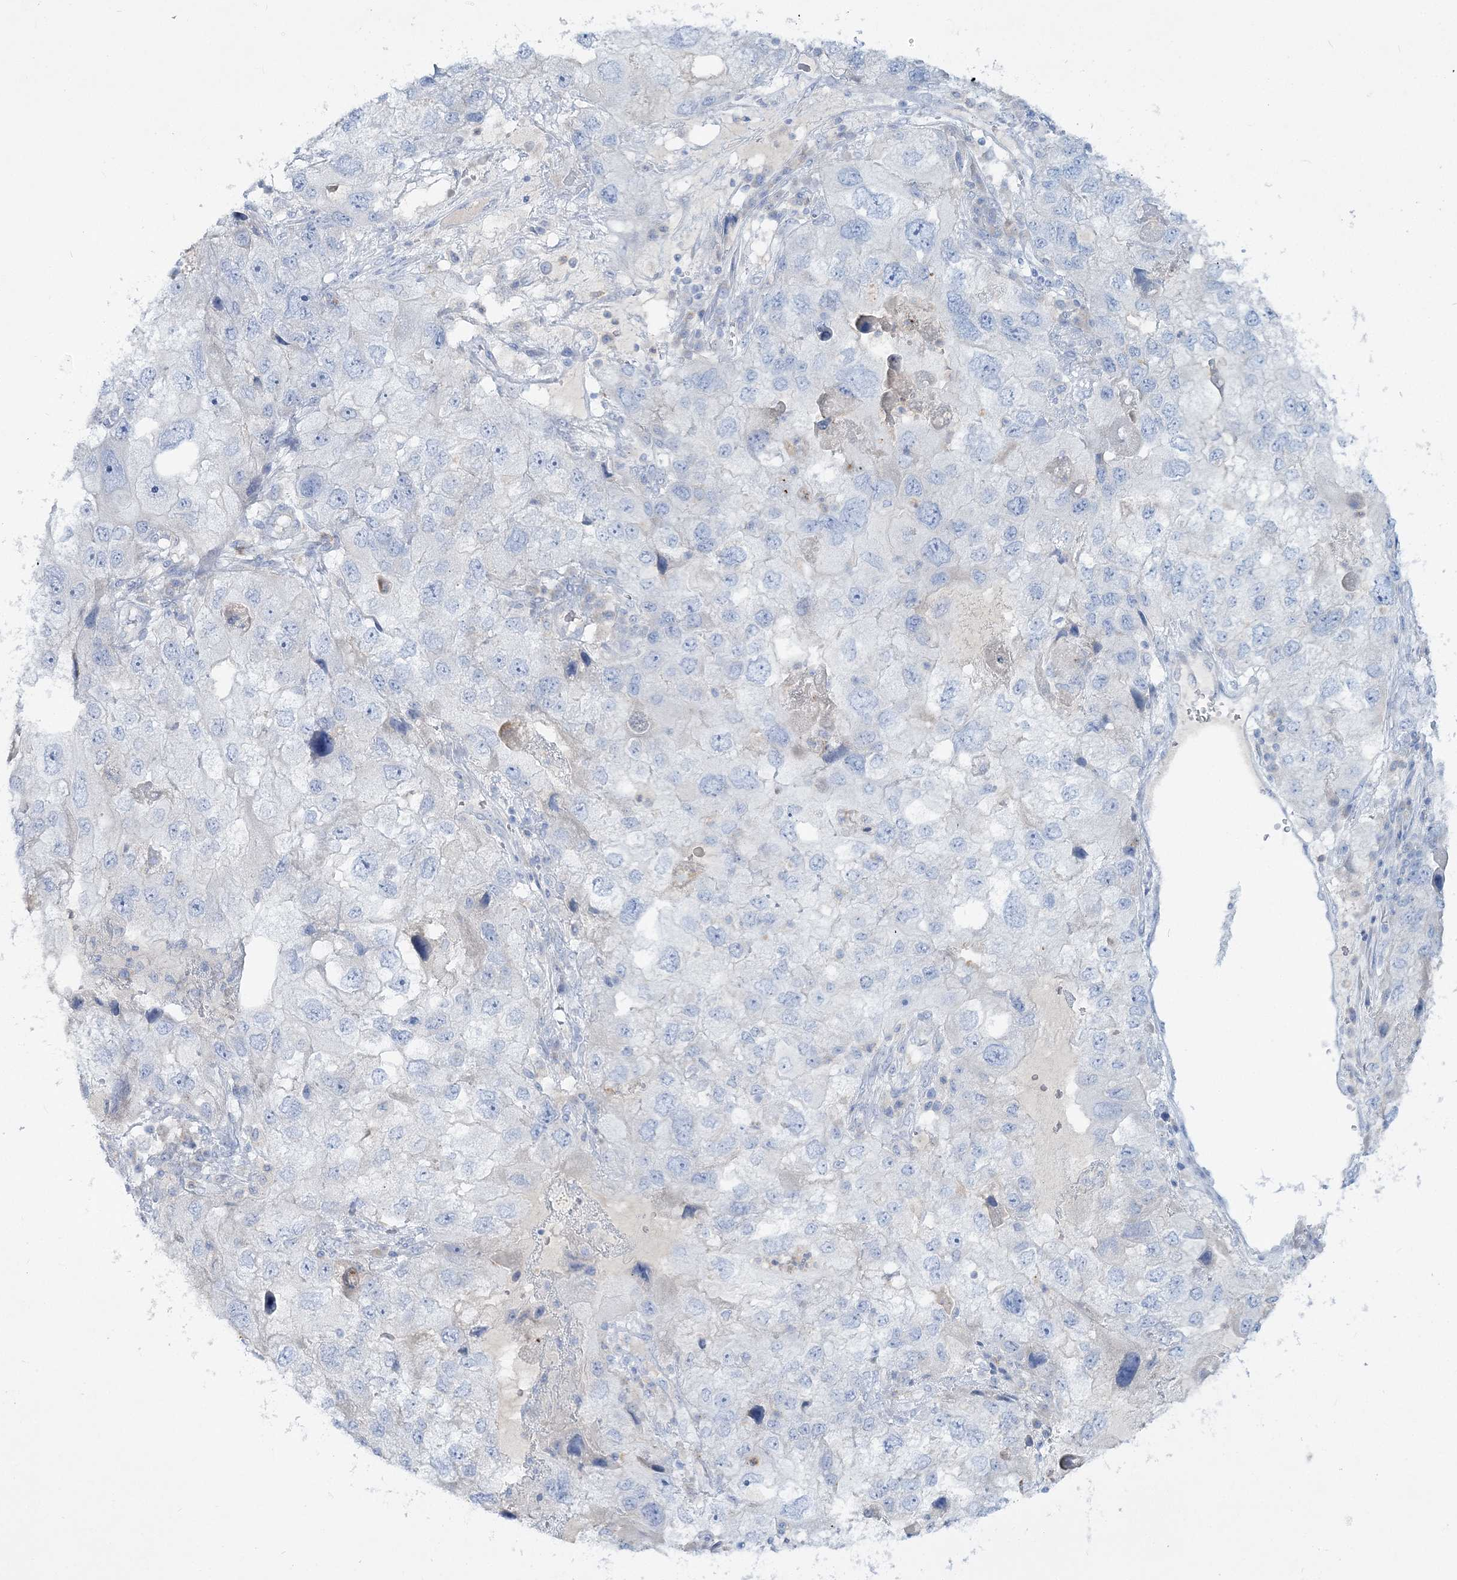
{"staining": {"intensity": "negative", "quantity": "none", "location": "none"}, "tissue": "endometrial cancer", "cell_type": "Tumor cells", "image_type": "cancer", "snomed": [{"axis": "morphology", "description": "Adenocarcinoma, NOS"}, {"axis": "topography", "description": "Endometrium"}], "caption": "This is a micrograph of IHC staining of endometrial cancer, which shows no expression in tumor cells.", "gene": "WDSUB1", "patient": {"sex": "female", "age": 49}}